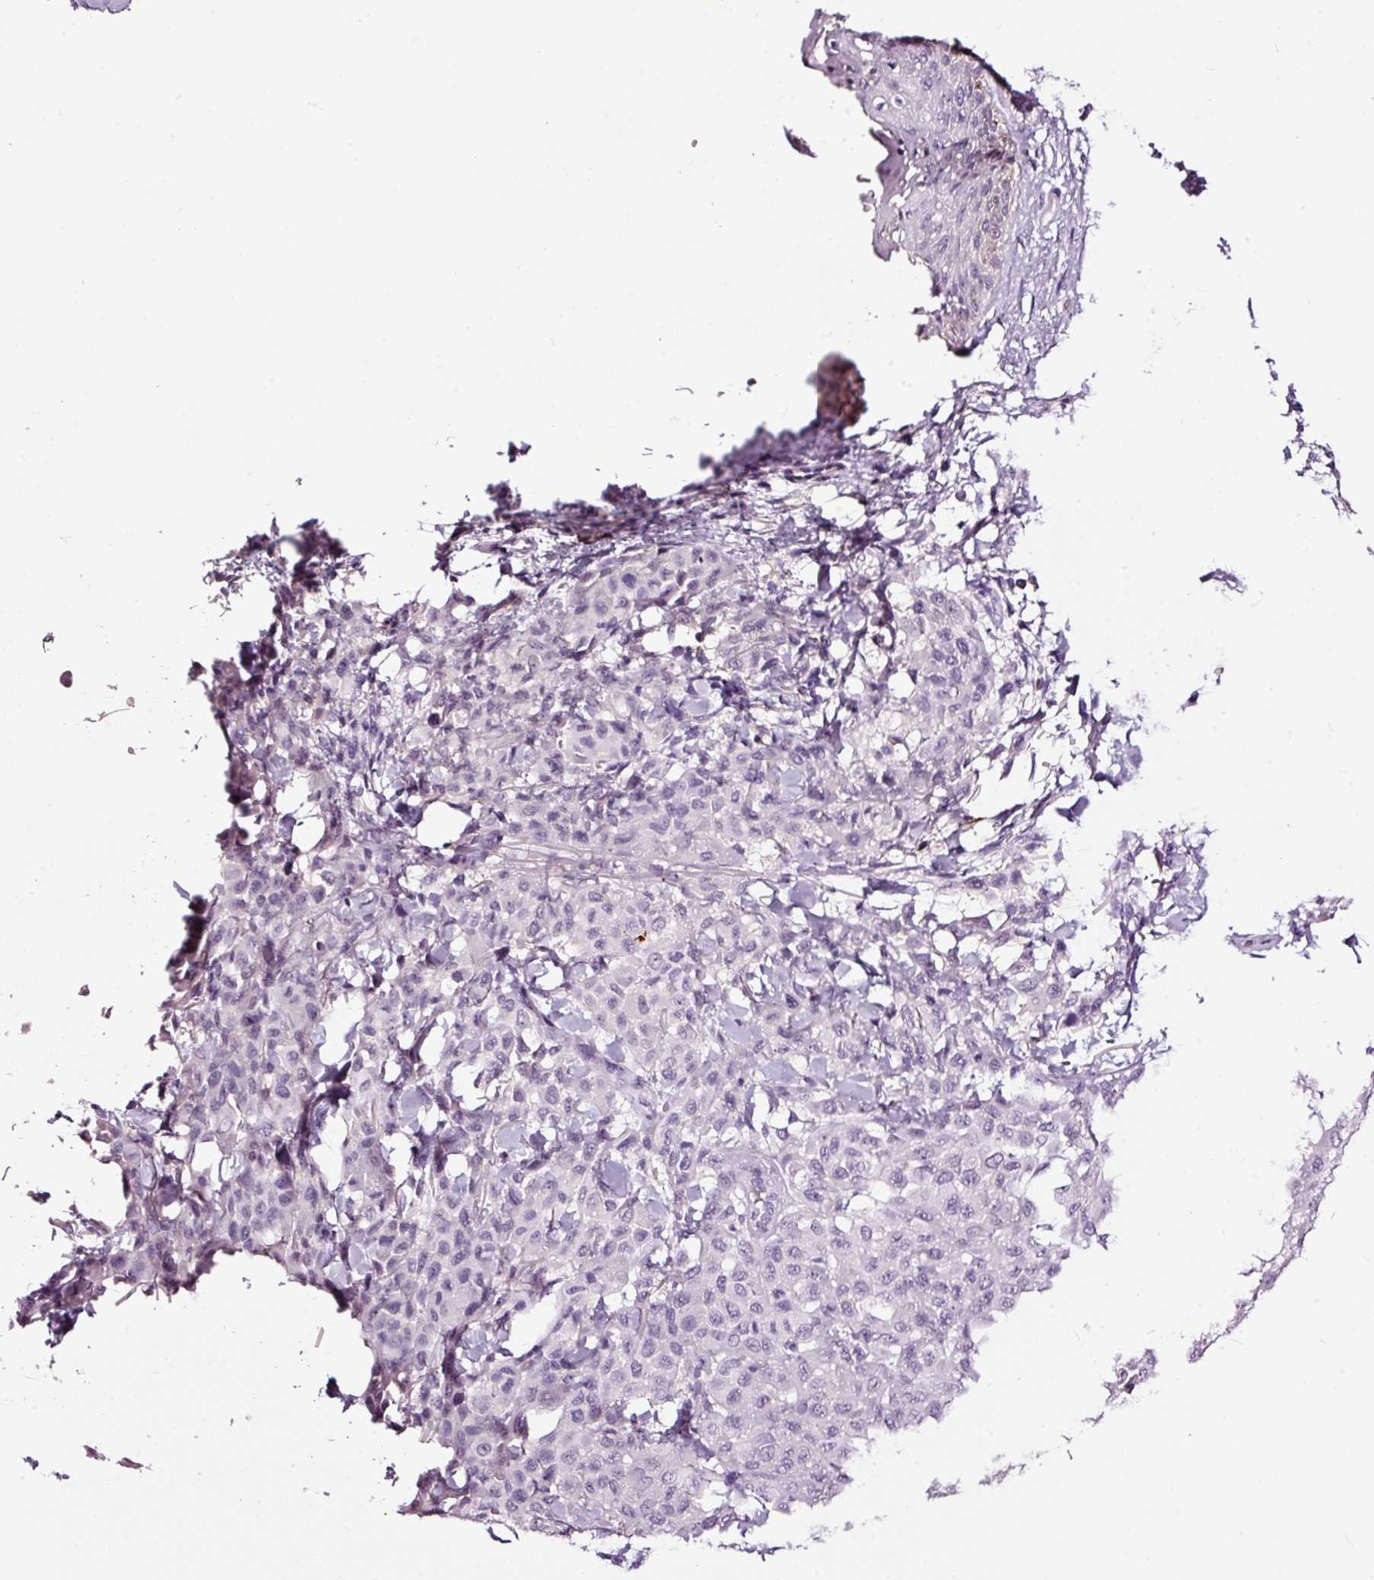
{"staining": {"intensity": "negative", "quantity": "none", "location": "none"}, "tissue": "melanoma", "cell_type": "Tumor cells", "image_type": "cancer", "snomed": [{"axis": "morphology", "description": "Malignant melanoma, Metastatic site"}, {"axis": "topography", "description": "Skin"}], "caption": "Immunohistochemistry (IHC) of human malignant melanoma (metastatic site) displays no staining in tumor cells.", "gene": "LAMP3", "patient": {"sex": "female", "age": 81}}